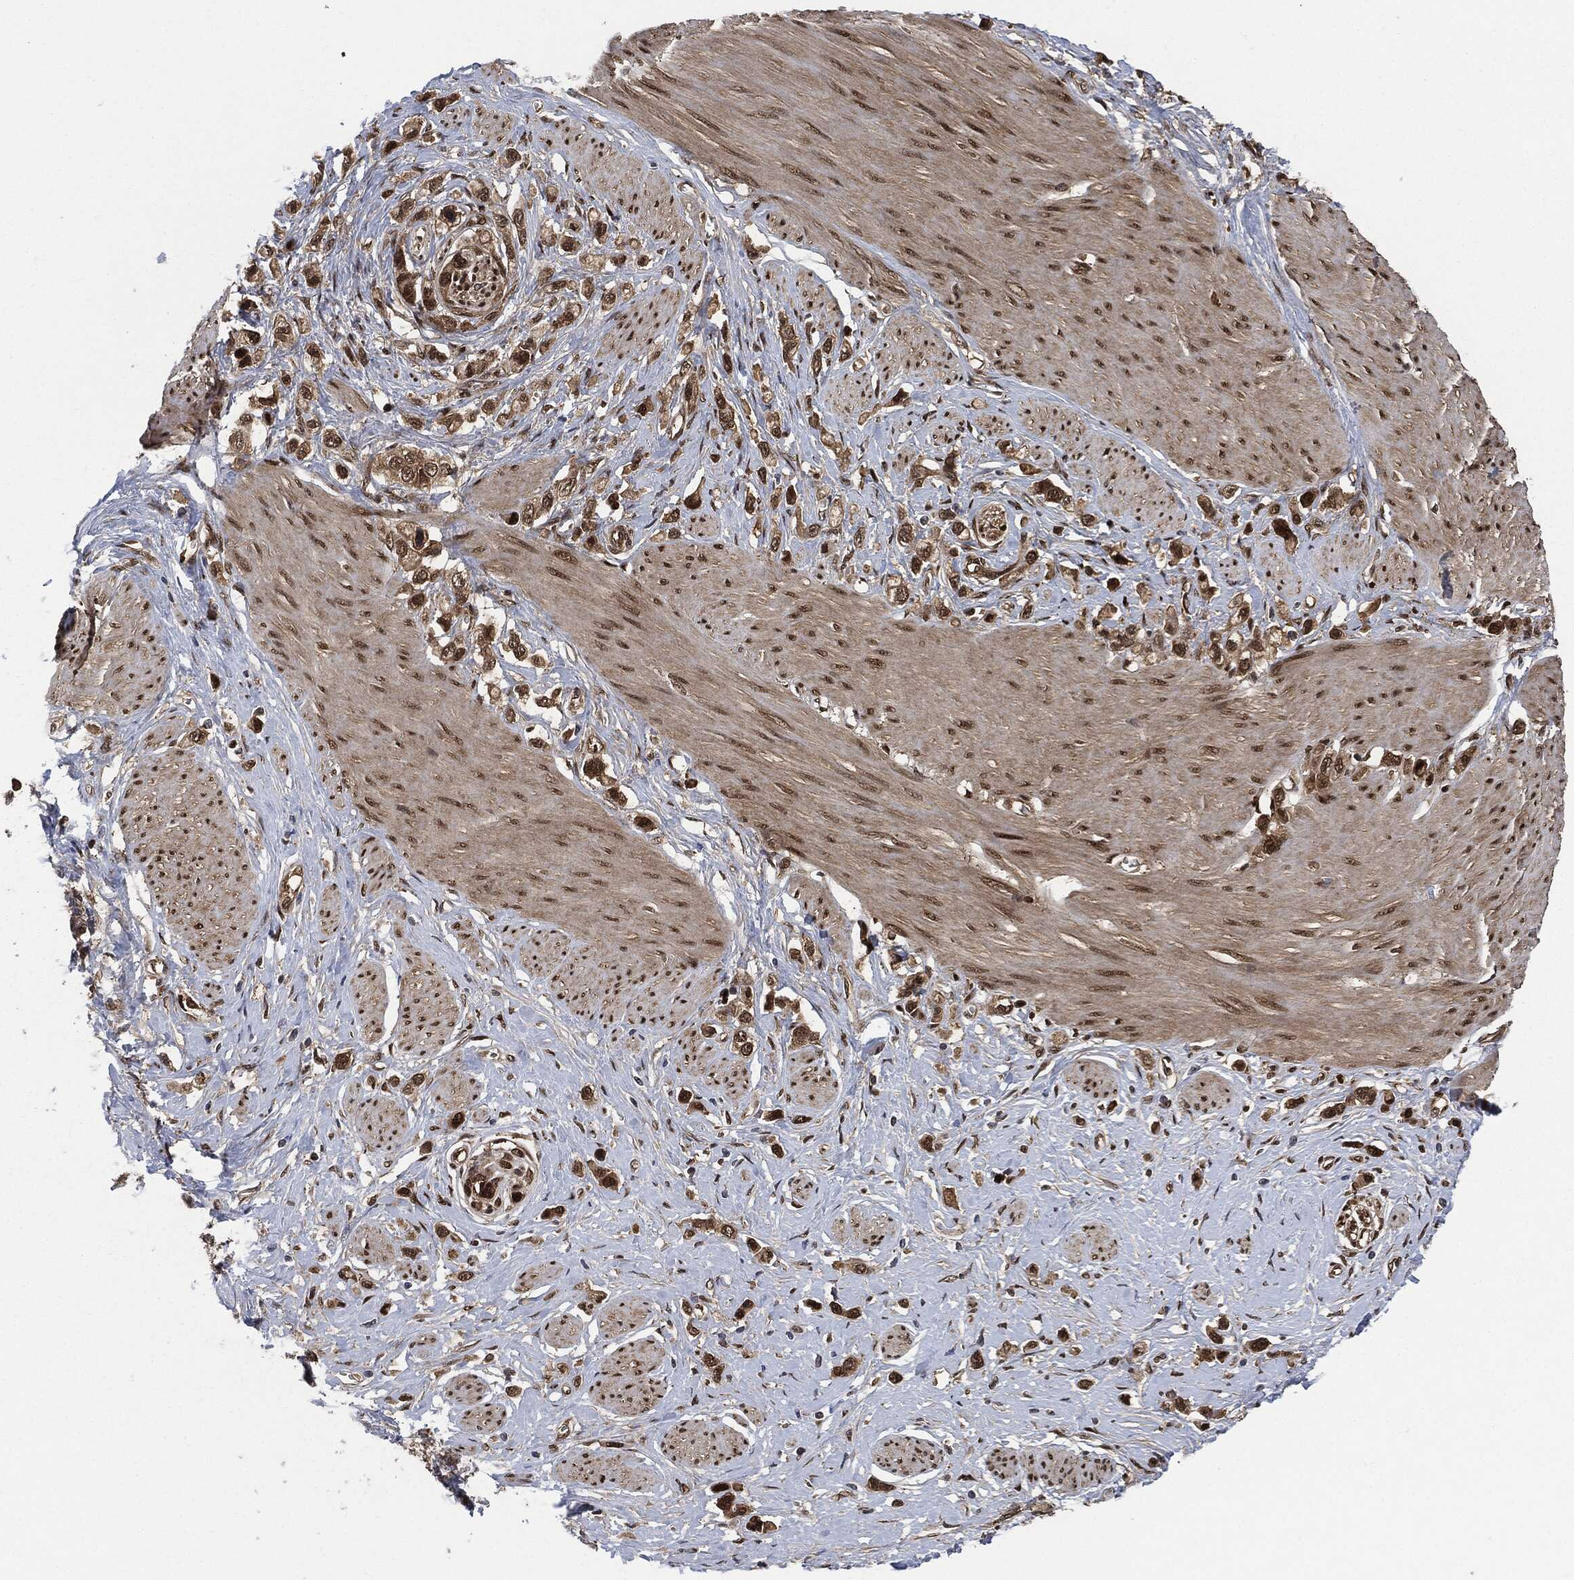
{"staining": {"intensity": "strong", "quantity": "25%-75%", "location": "cytoplasmic/membranous,nuclear"}, "tissue": "stomach cancer", "cell_type": "Tumor cells", "image_type": "cancer", "snomed": [{"axis": "morphology", "description": "Normal tissue, NOS"}, {"axis": "morphology", "description": "Adenocarcinoma, NOS"}, {"axis": "morphology", "description": "Adenocarcinoma, High grade"}, {"axis": "topography", "description": "Stomach, upper"}, {"axis": "topography", "description": "Stomach"}], "caption": "A brown stain highlights strong cytoplasmic/membranous and nuclear expression of a protein in adenocarcinoma (high-grade) (stomach) tumor cells. (DAB IHC, brown staining for protein, blue staining for nuclei).", "gene": "DCTN1", "patient": {"sex": "female", "age": 65}}